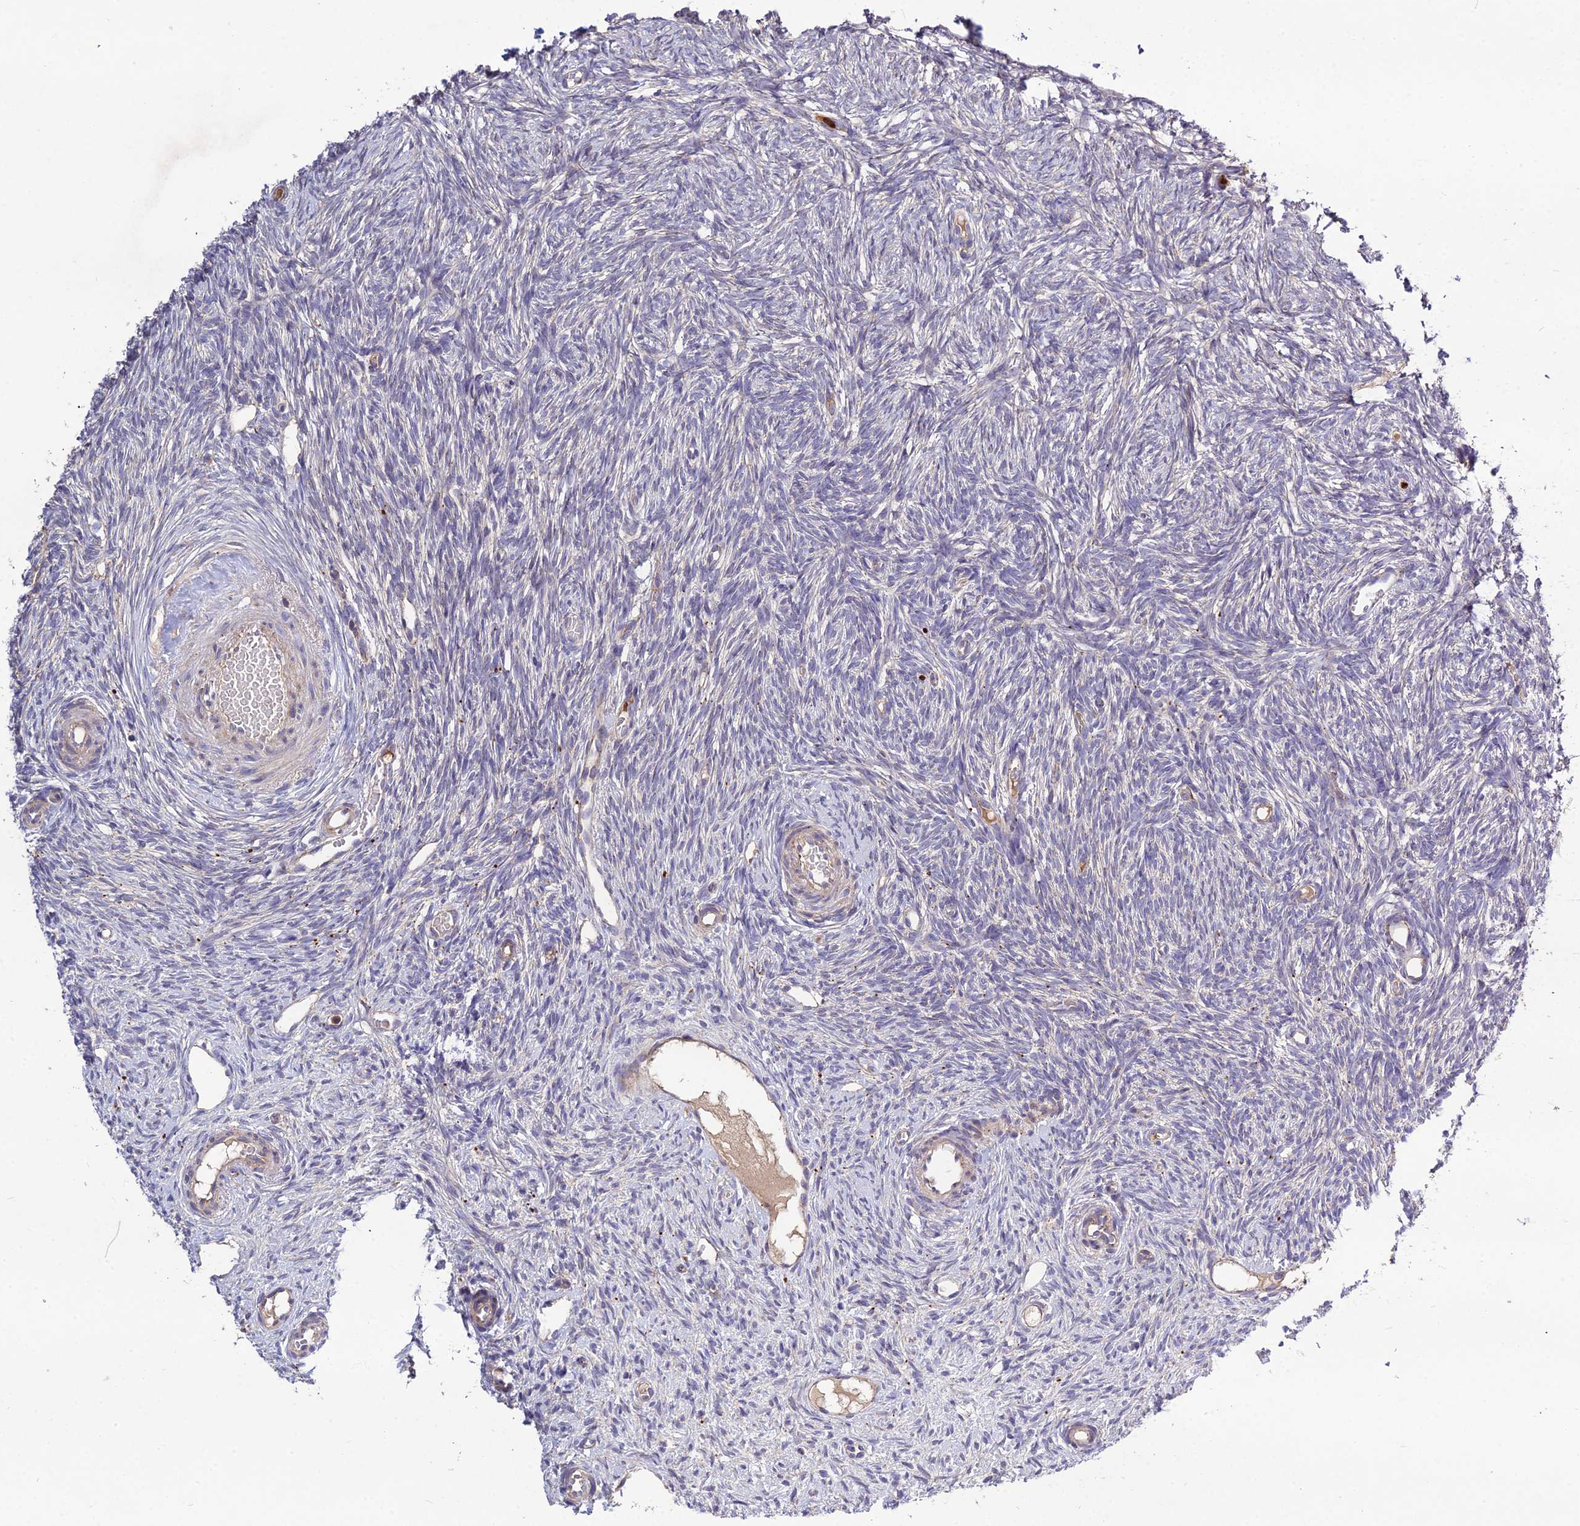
{"staining": {"intensity": "negative", "quantity": "none", "location": "none"}, "tissue": "ovary", "cell_type": "Ovarian stroma cells", "image_type": "normal", "snomed": [{"axis": "morphology", "description": "Normal tissue, NOS"}, {"axis": "topography", "description": "Ovary"}], "caption": "A high-resolution histopathology image shows immunohistochemistry staining of normal ovary, which demonstrates no significant staining in ovarian stroma cells.", "gene": "EID2", "patient": {"sex": "female", "age": 51}}